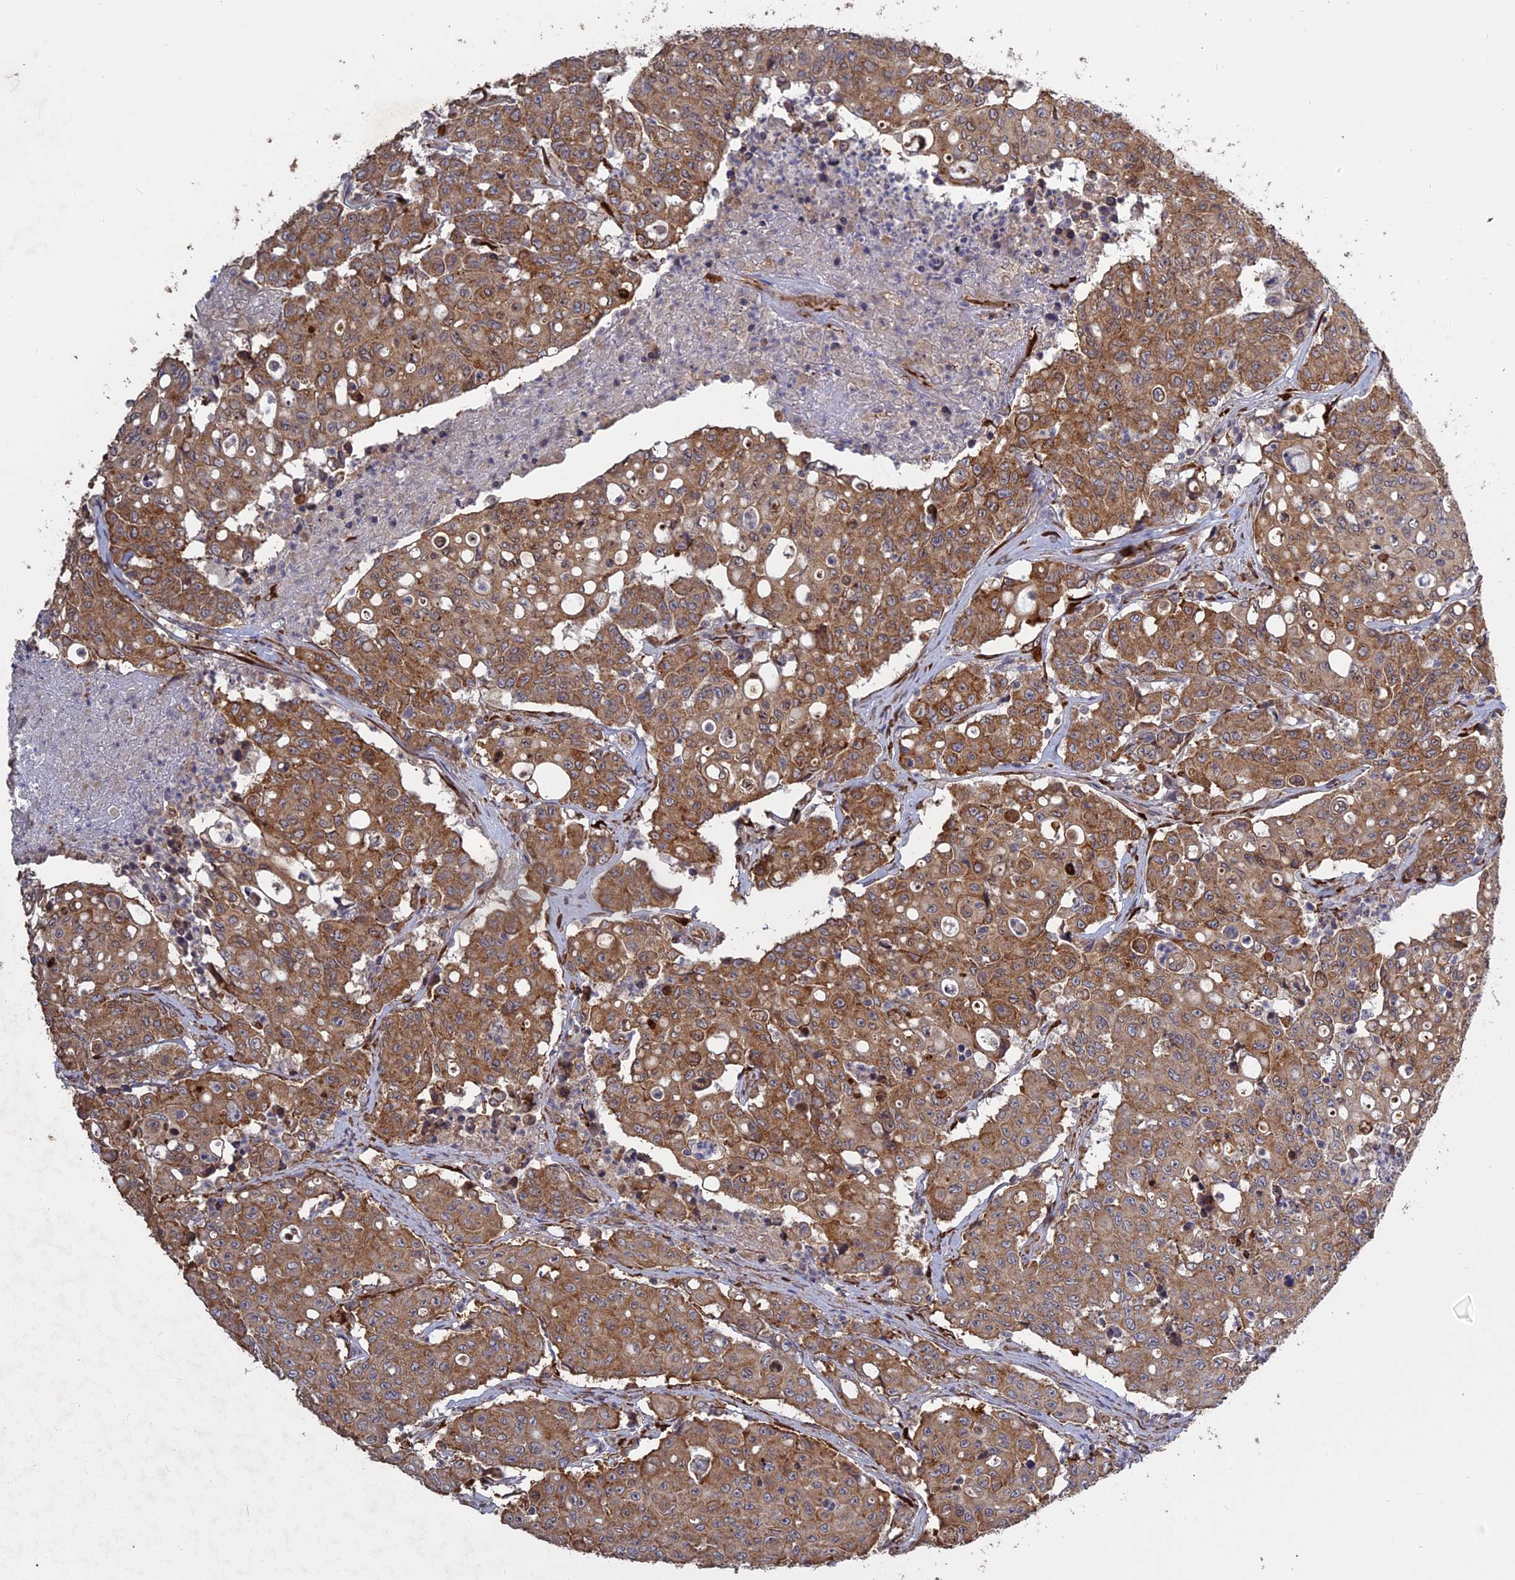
{"staining": {"intensity": "moderate", "quantity": ">75%", "location": "cytoplasmic/membranous"}, "tissue": "colorectal cancer", "cell_type": "Tumor cells", "image_type": "cancer", "snomed": [{"axis": "morphology", "description": "Adenocarcinoma, NOS"}, {"axis": "topography", "description": "Colon"}], "caption": "DAB (3,3'-diaminobenzidine) immunohistochemical staining of human colorectal cancer (adenocarcinoma) displays moderate cytoplasmic/membranous protein positivity in about >75% of tumor cells.", "gene": "PPIC", "patient": {"sex": "male", "age": 51}}